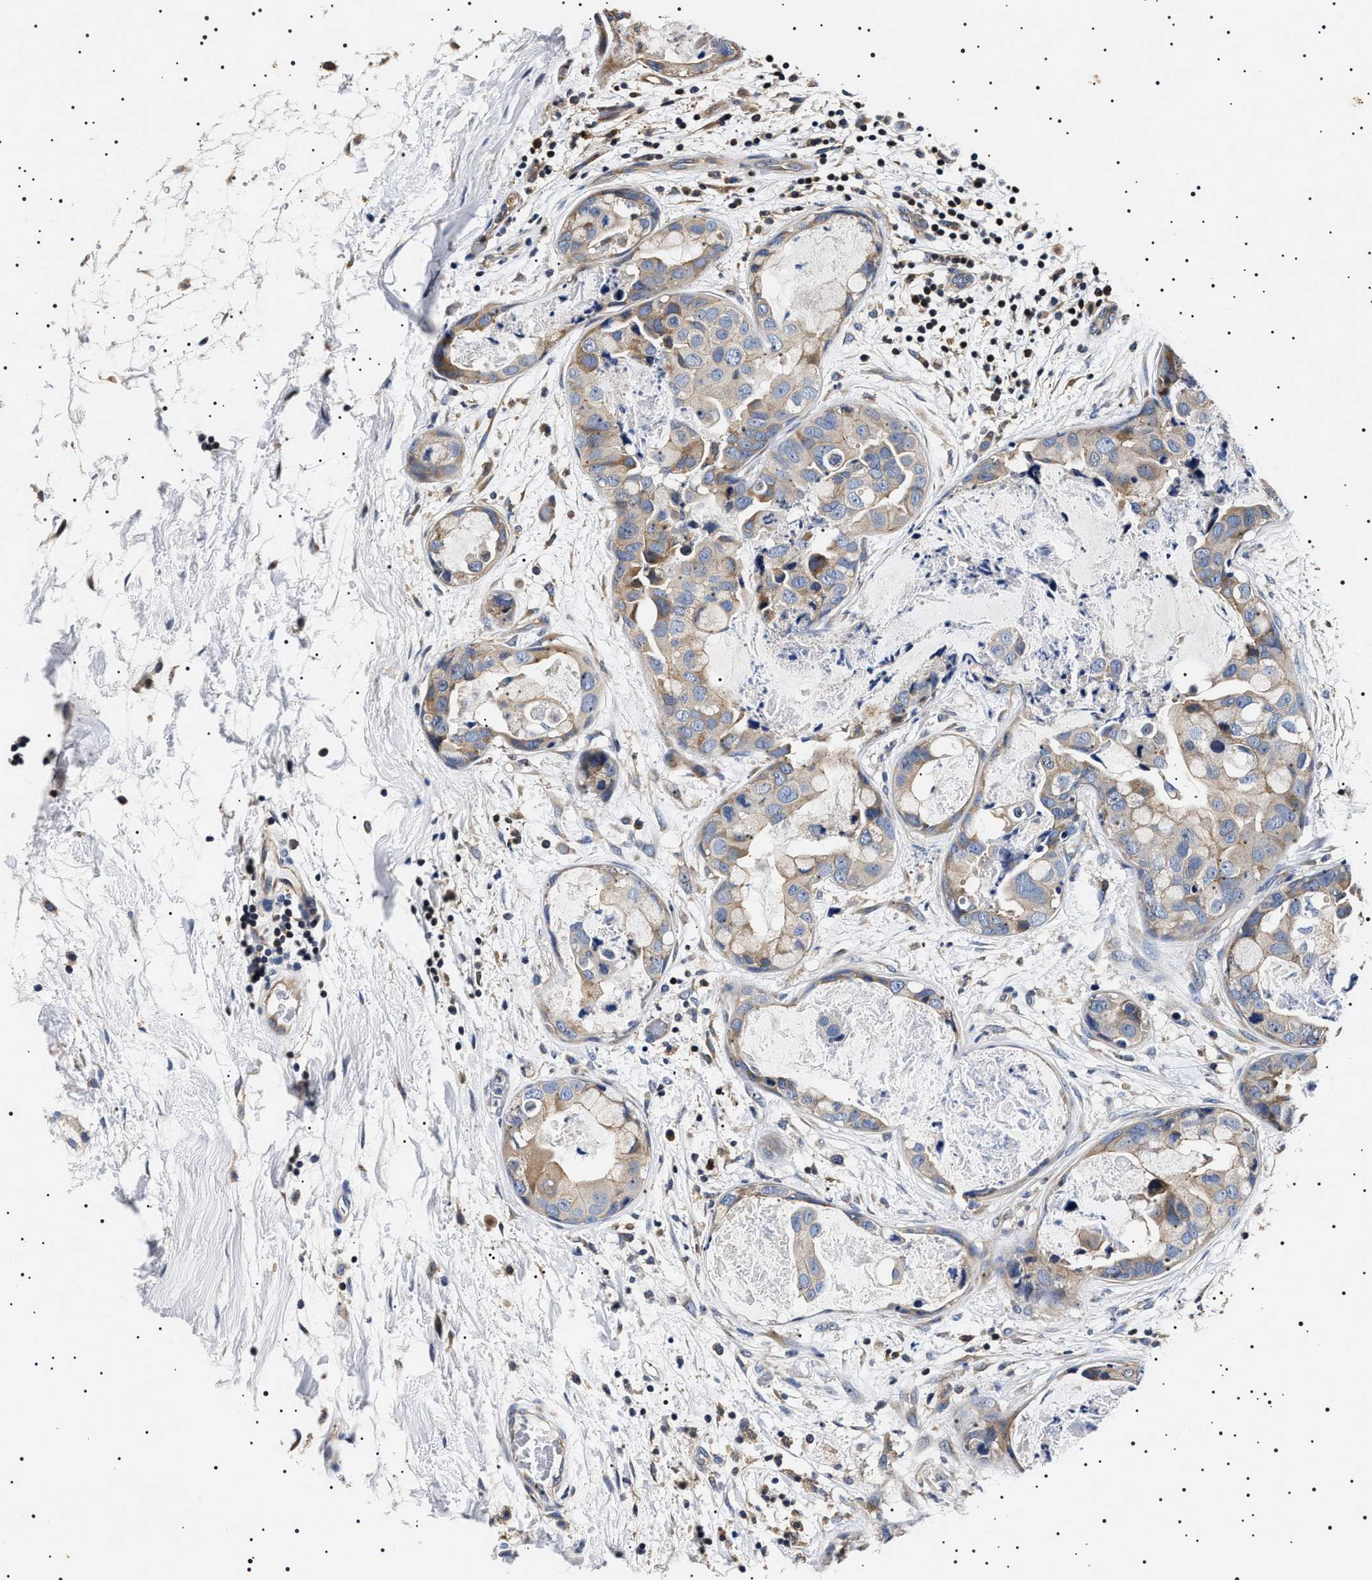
{"staining": {"intensity": "weak", "quantity": "25%-75%", "location": "cytoplasmic/membranous"}, "tissue": "breast cancer", "cell_type": "Tumor cells", "image_type": "cancer", "snomed": [{"axis": "morphology", "description": "Duct carcinoma"}, {"axis": "topography", "description": "Breast"}], "caption": "Immunohistochemistry (IHC) of human breast cancer (intraductal carcinoma) reveals low levels of weak cytoplasmic/membranous staining in about 25%-75% of tumor cells.", "gene": "SLC4A7", "patient": {"sex": "female", "age": 40}}